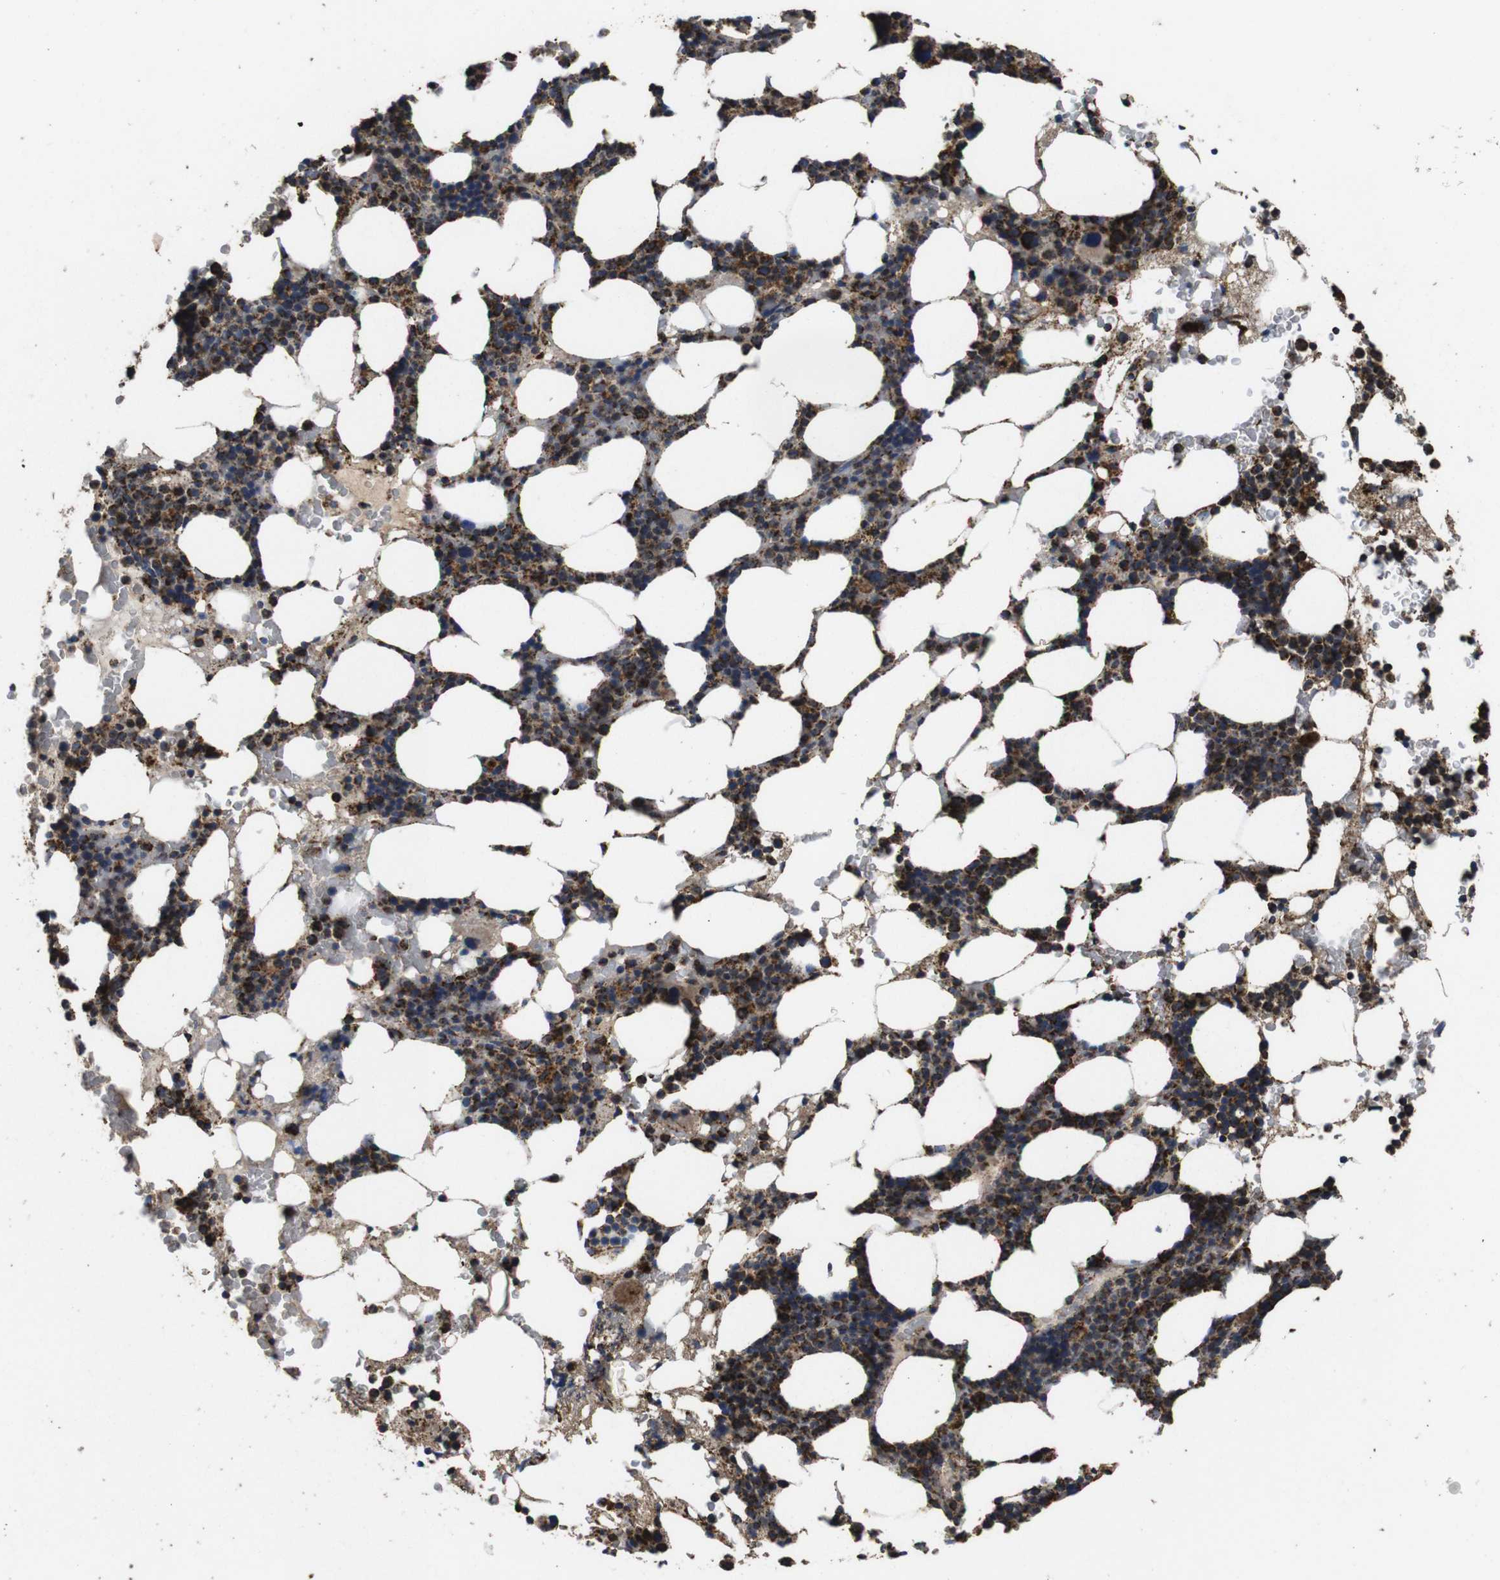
{"staining": {"intensity": "strong", "quantity": "25%-75%", "location": "cytoplasmic/membranous"}, "tissue": "bone marrow", "cell_type": "Hematopoietic cells", "image_type": "normal", "snomed": [{"axis": "morphology", "description": "Normal tissue, NOS"}, {"axis": "morphology", "description": "Inflammation, NOS"}, {"axis": "topography", "description": "Bone marrow"}], "caption": "High-power microscopy captured an IHC photomicrograph of normal bone marrow, revealing strong cytoplasmic/membranous staining in about 25%-75% of hematopoietic cells. The staining is performed using DAB (3,3'-diaminobenzidine) brown chromogen to label protein expression. The nuclei are counter-stained blue using hematoxylin.", "gene": "ATP5F1A", "patient": {"sex": "female", "age": 84}}